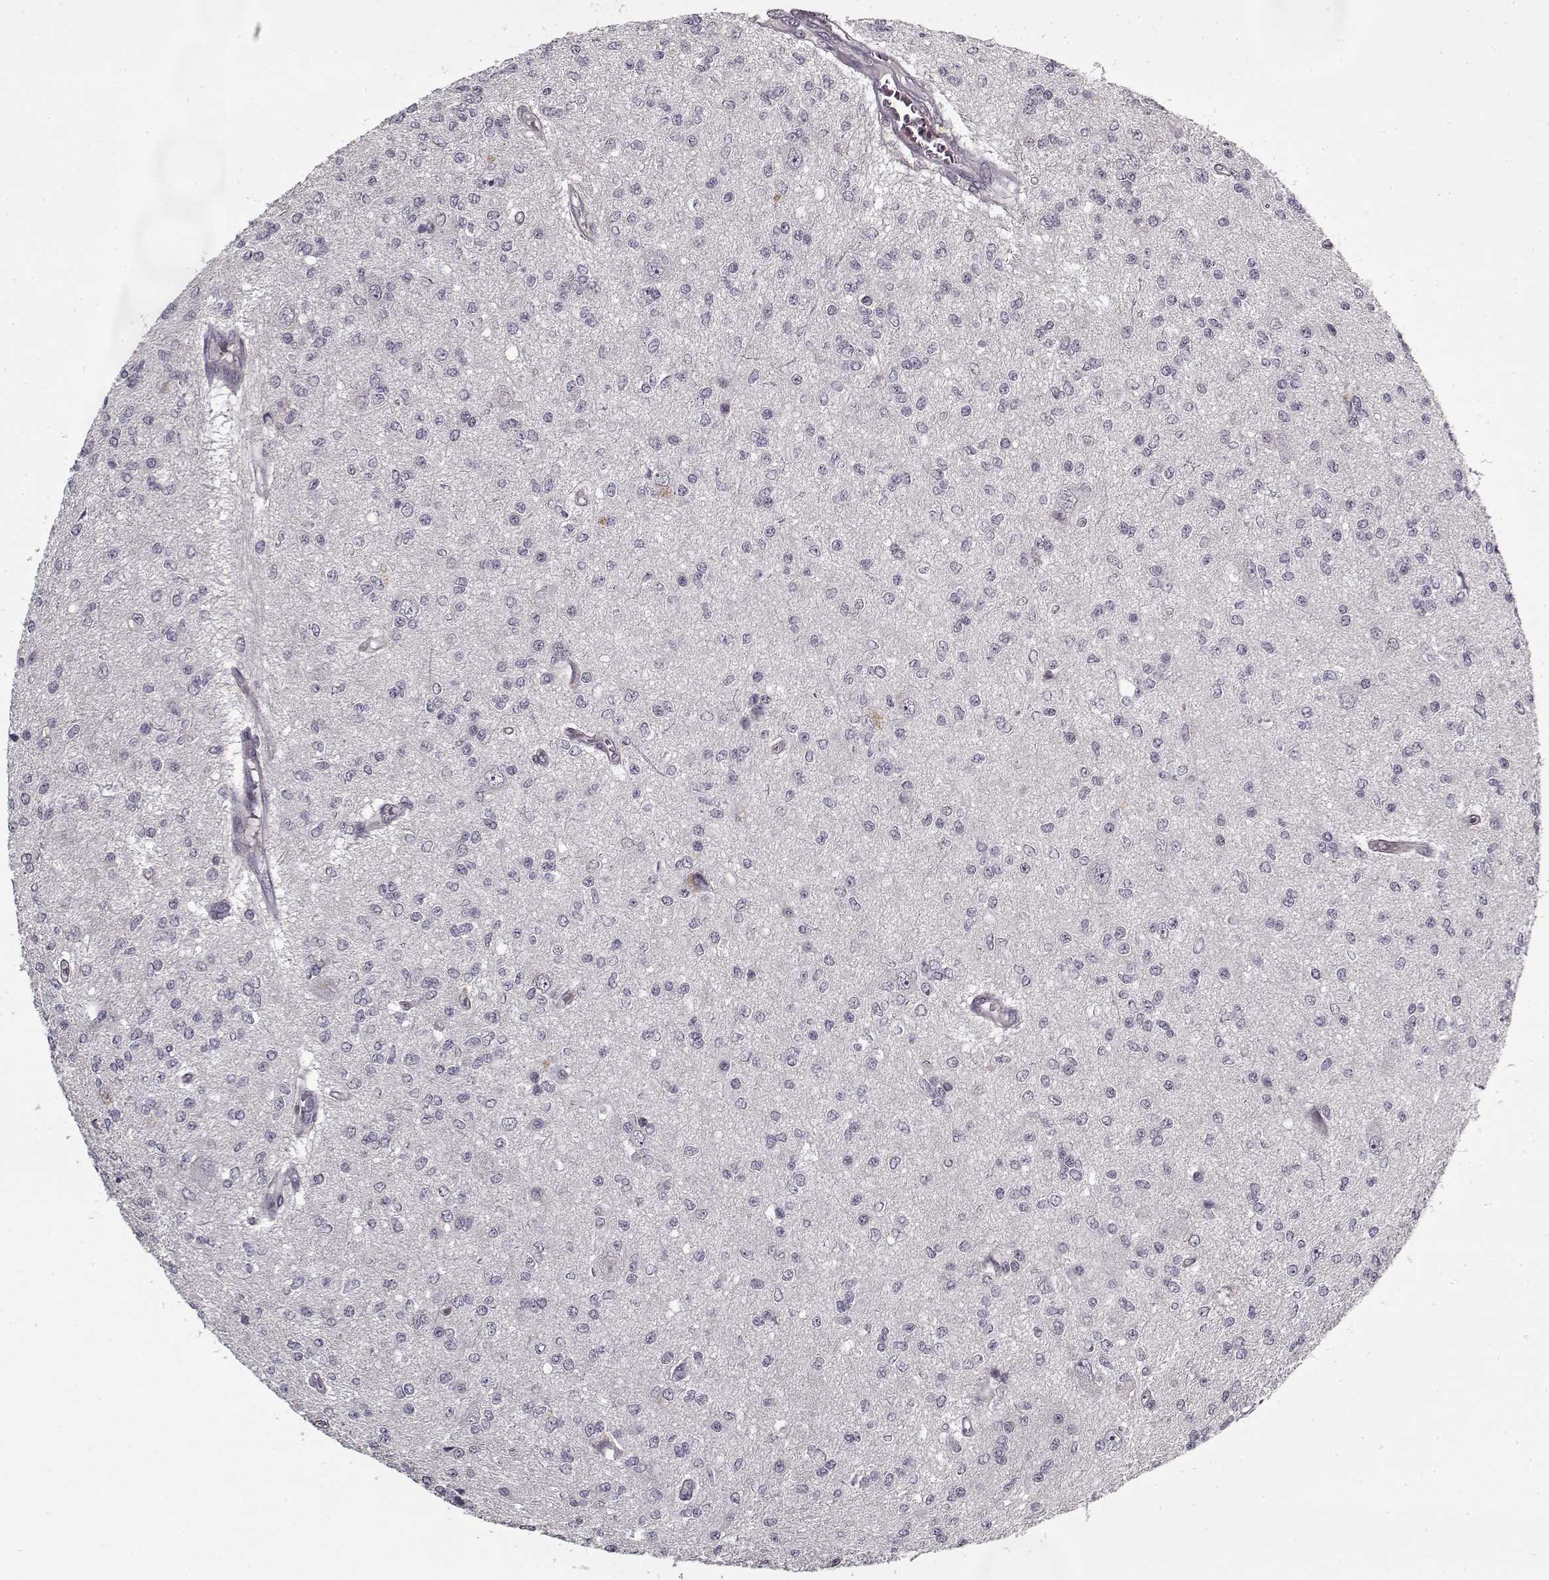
{"staining": {"intensity": "negative", "quantity": "none", "location": "none"}, "tissue": "glioma", "cell_type": "Tumor cells", "image_type": "cancer", "snomed": [{"axis": "morphology", "description": "Glioma, malignant, Low grade"}, {"axis": "topography", "description": "Brain"}], "caption": "IHC histopathology image of human malignant glioma (low-grade) stained for a protein (brown), which displays no staining in tumor cells.", "gene": "LAMA2", "patient": {"sex": "male", "age": 67}}